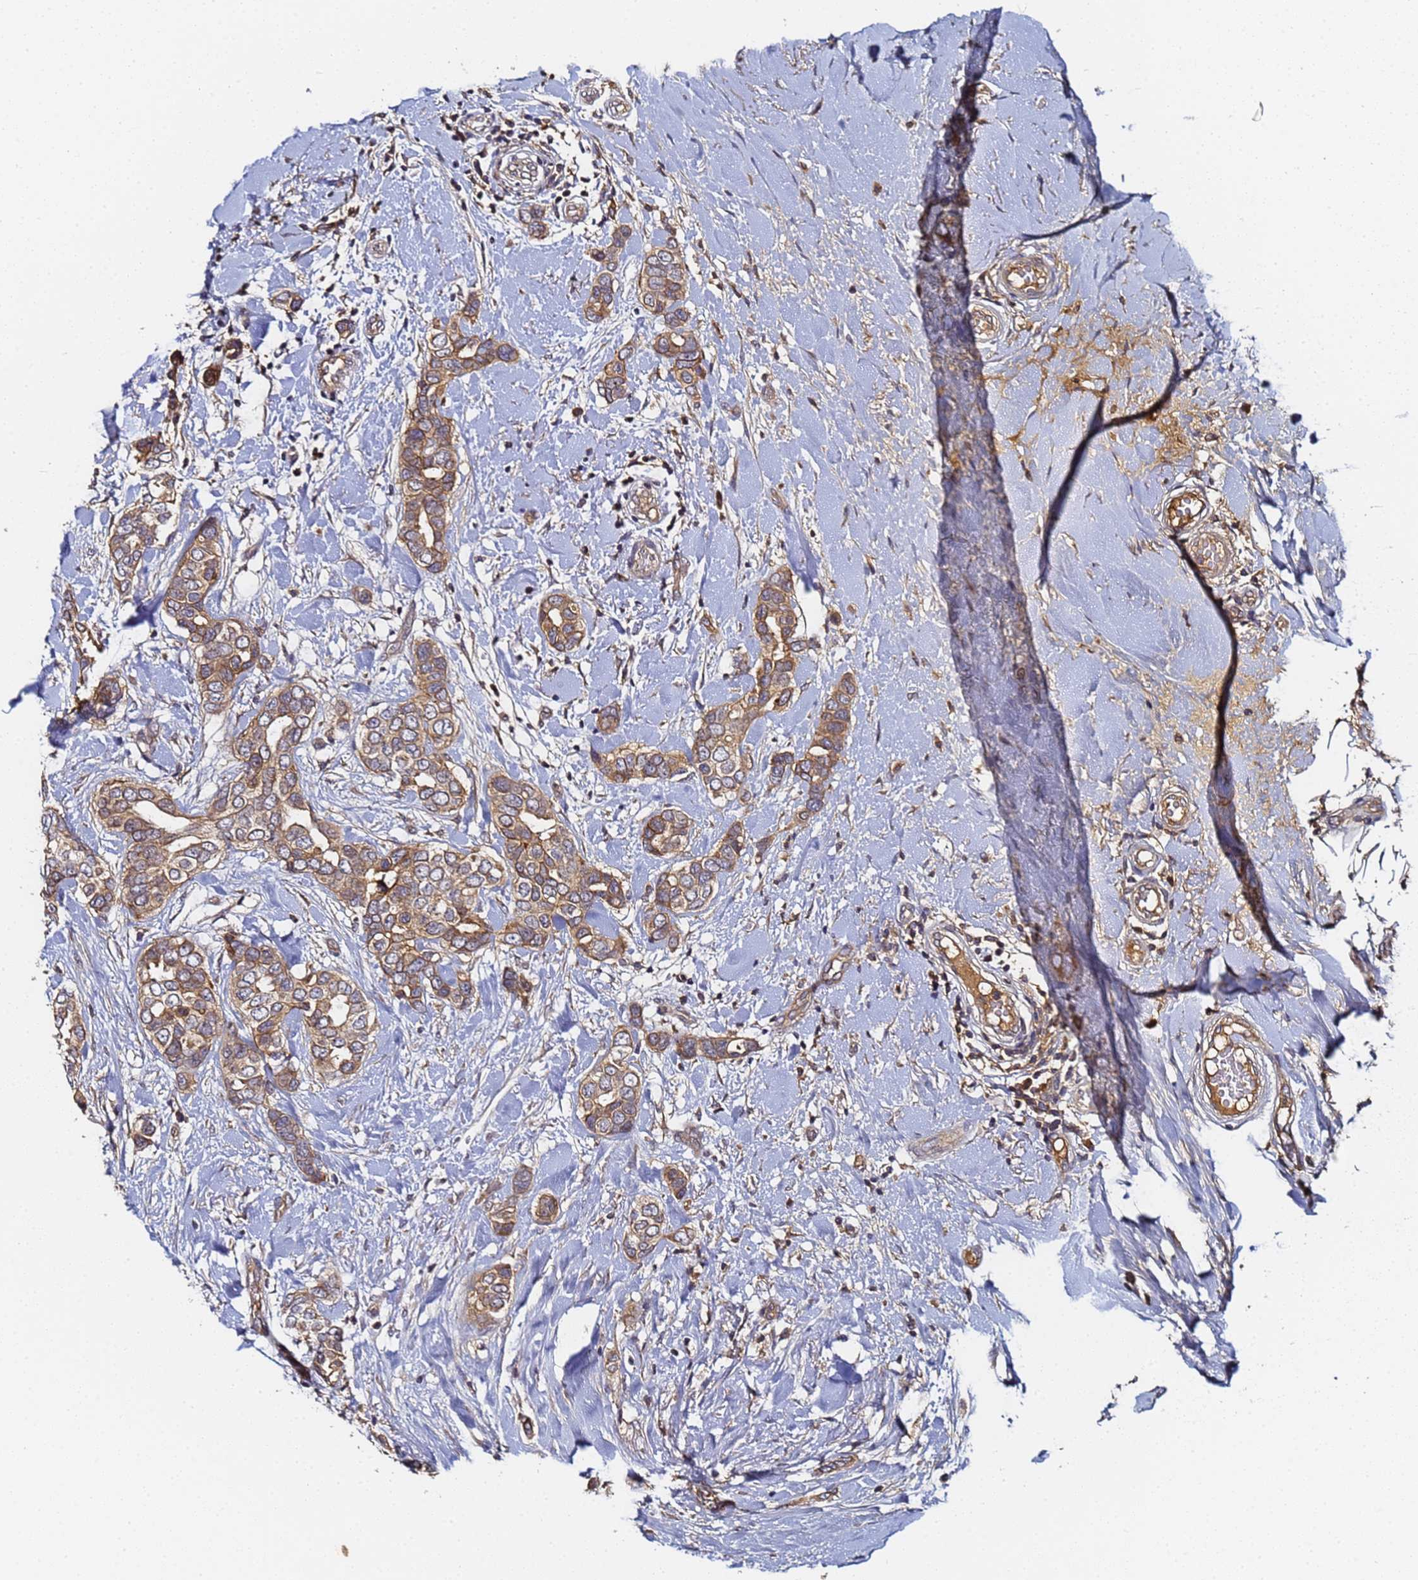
{"staining": {"intensity": "moderate", "quantity": ">75%", "location": "cytoplasmic/membranous"}, "tissue": "breast cancer", "cell_type": "Tumor cells", "image_type": "cancer", "snomed": [{"axis": "morphology", "description": "Lobular carcinoma"}, {"axis": "topography", "description": "Breast"}], "caption": "Protein expression analysis of breast cancer (lobular carcinoma) exhibits moderate cytoplasmic/membranous staining in approximately >75% of tumor cells.", "gene": "LRRC69", "patient": {"sex": "female", "age": 51}}